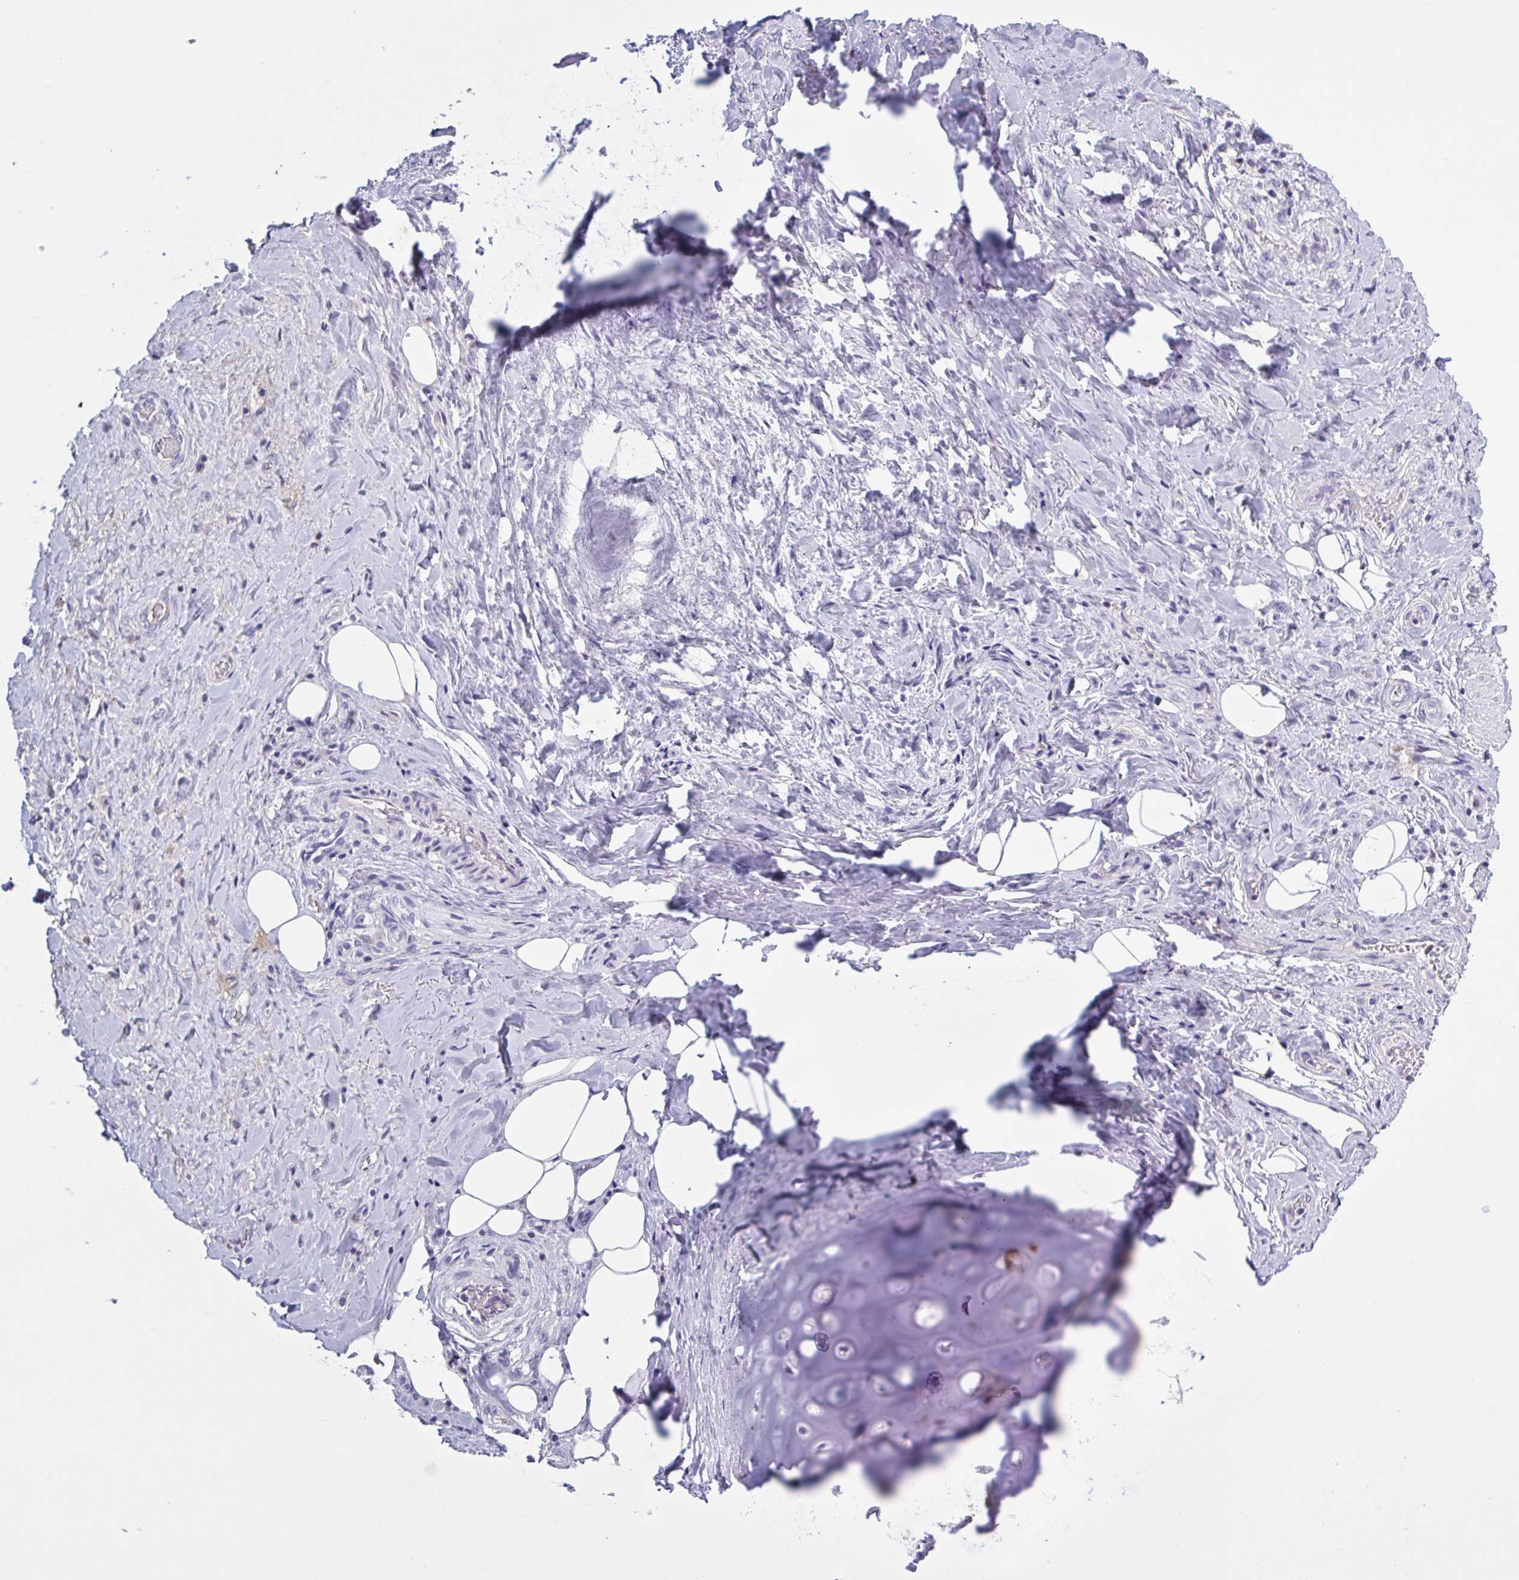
{"staining": {"intensity": "negative", "quantity": "none", "location": "none"}, "tissue": "adipose tissue", "cell_type": "Adipocytes", "image_type": "normal", "snomed": [{"axis": "morphology", "description": "Normal tissue, NOS"}, {"axis": "topography", "description": "Cartilage tissue"}, {"axis": "topography", "description": "Bronchus"}], "caption": "A micrograph of human adipose tissue is negative for staining in adipocytes. The staining was performed using DAB to visualize the protein expression in brown, while the nuclei were stained in blue with hematoxylin (Magnification: 20x).", "gene": "USP35", "patient": {"sex": "male", "age": 64}}